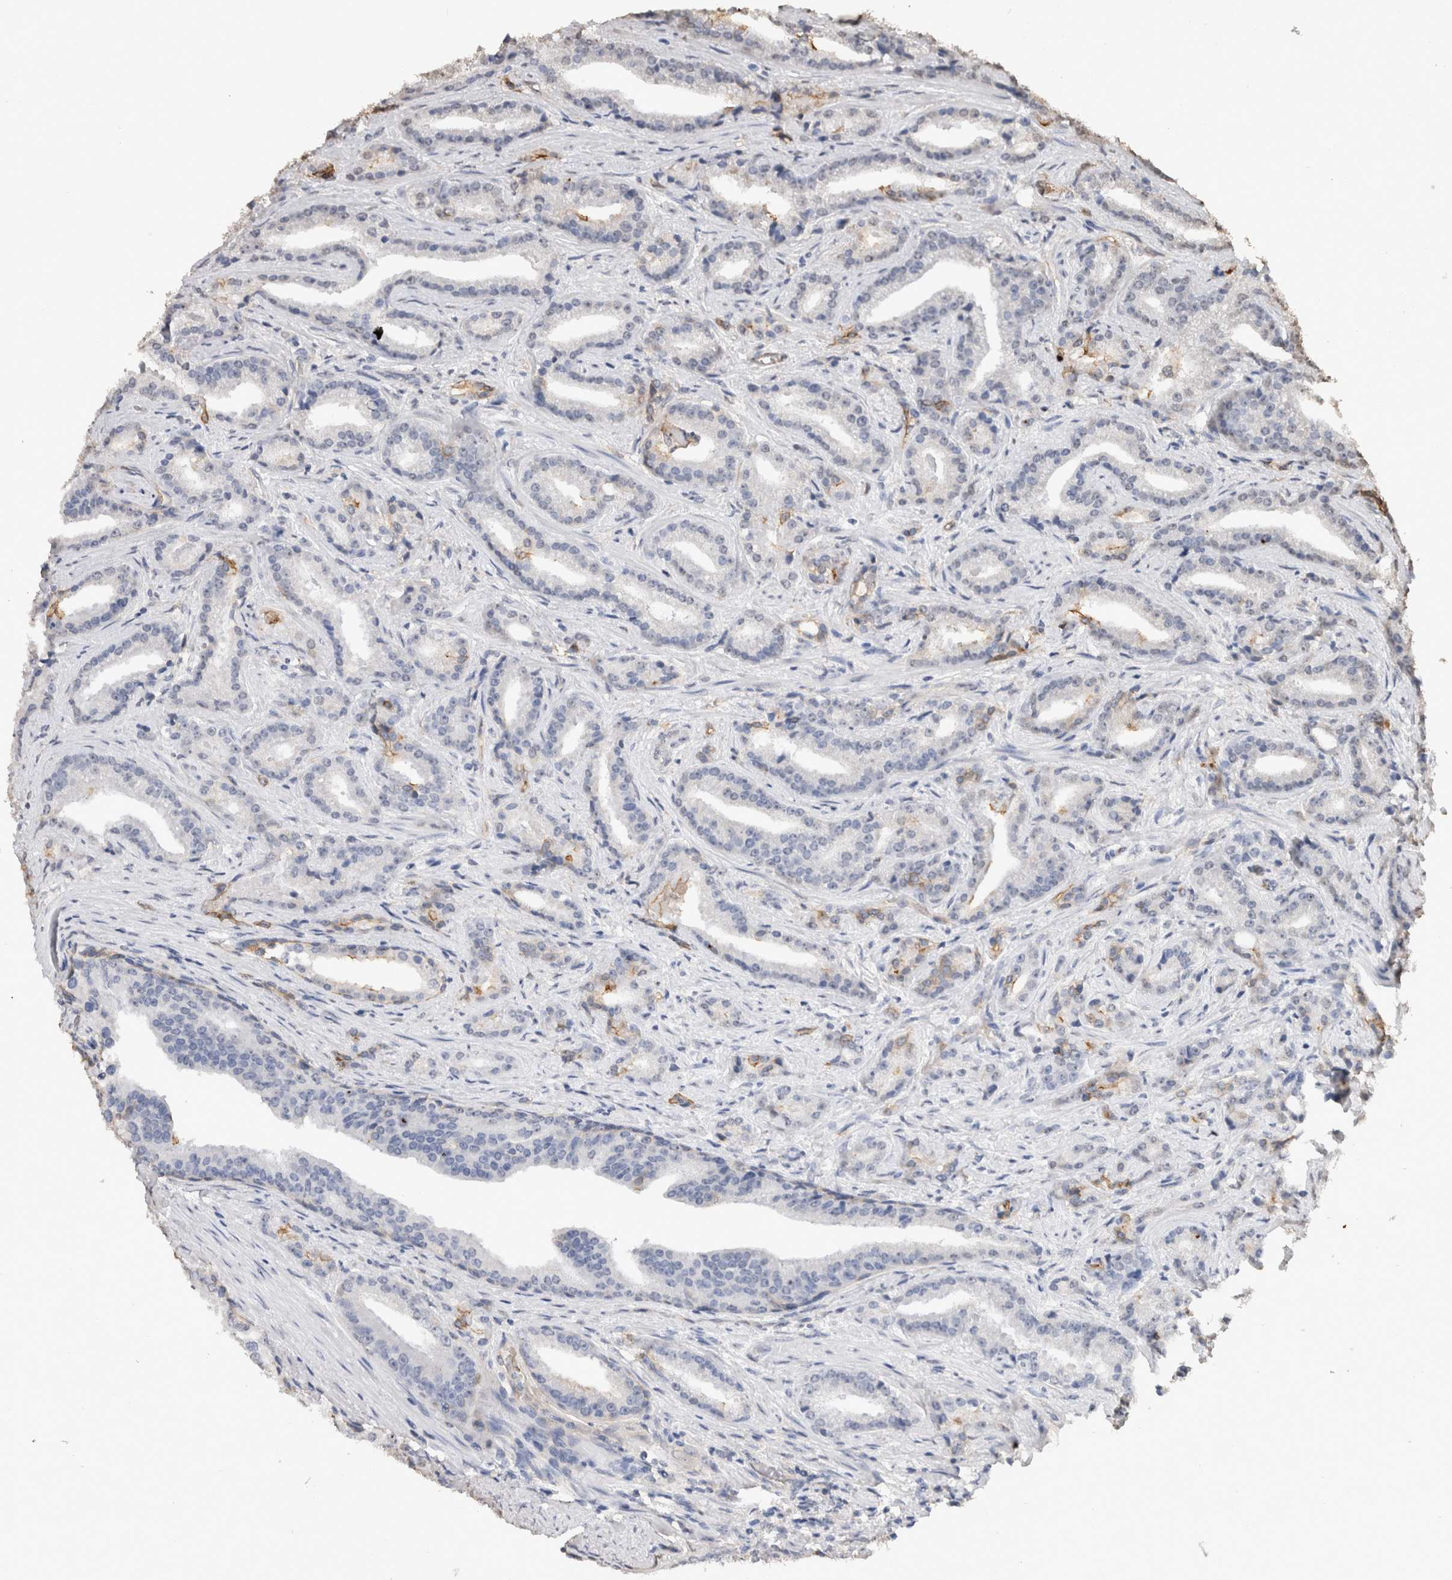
{"staining": {"intensity": "weak", "quantity": "<25%", "location": "cytoplasmic/membranous"}, "tissue": "prostate cancer", "cell_type": "Tumor cells", "image_type": "cancer", "snomed": [{"axis": "morphology", "description": "Adenocarcinoma, Low grade"}, {"axis": "topography", "description": "Prostate"}], "caption": "This micrograph is of prostate cancer stained with immunohistochemistry (IHC) to label a protein in brown with the nuclei are counter-stained blue. There is no positivity in tumor cells.", "gene": "S100A10", "patient": {"sex": "male", "age": 67}}